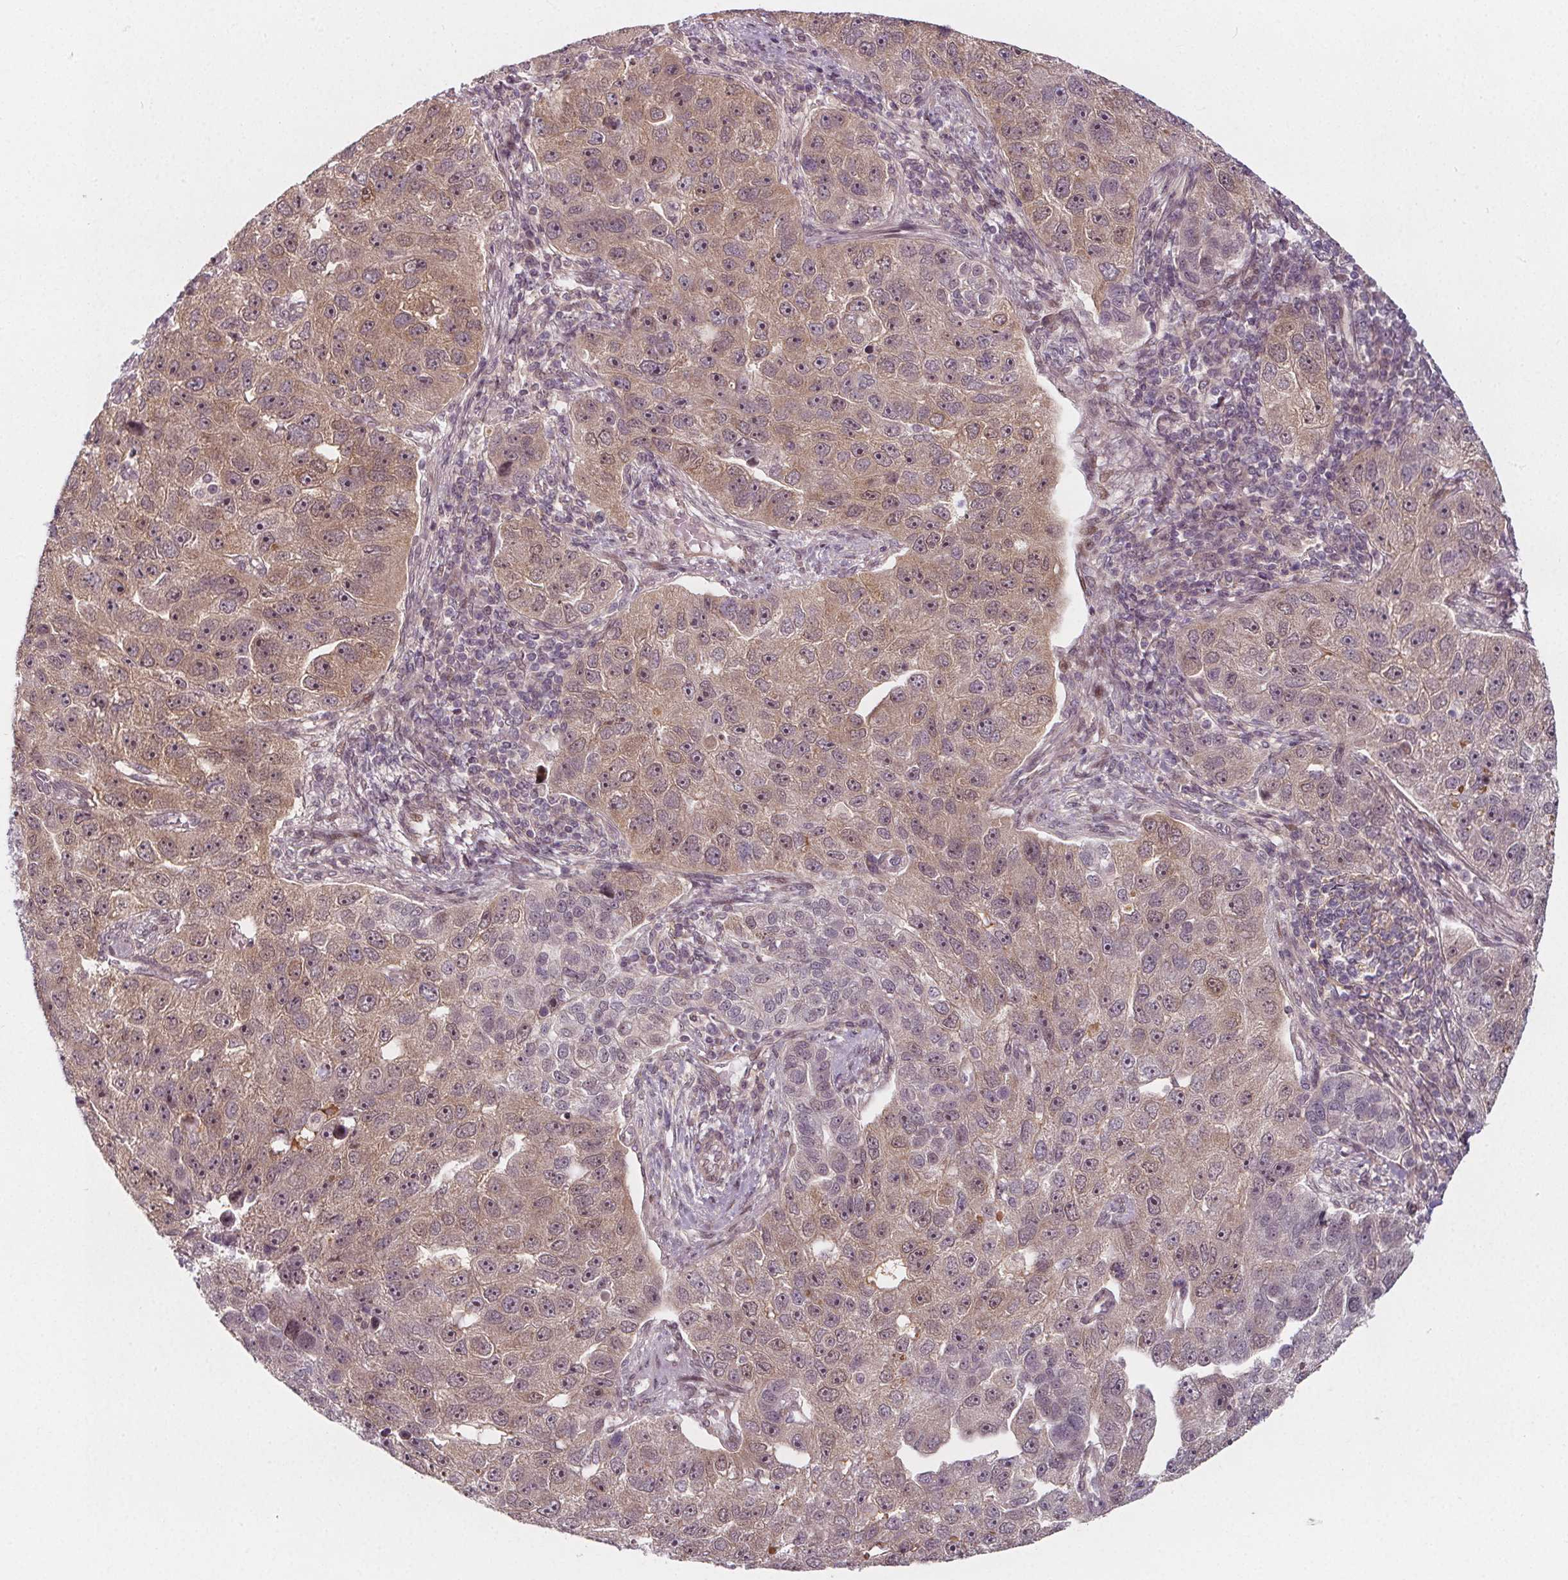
{"staining": {"intensity": "weak", "quantity": ">75%", "location": "cytoplasmic/membranous,nuclear"}, "tissue": "pancreatic cancer", "cell_type": "Tumor cells", "image_type": "cancer", "snomed": [{"axis": "morphology", "description": "Adenocarcinoma, NOS"}, {"axis": "topography", "description": "Pancreas"}], "caption": "Pancreatic cancer (adenocarcinoma) was stained to show a protein in brown. There is low levels of weak cytoplasmic/membranous and nuclear expression in approximately >75% of tumor cells. The staining is performed using DAB brown chromogen to label protein expression. The nuclei are counter-stained blue using hematoxylin.", "gene": "AKT1S1", "patient": {"sex": "female", "age": 61}}